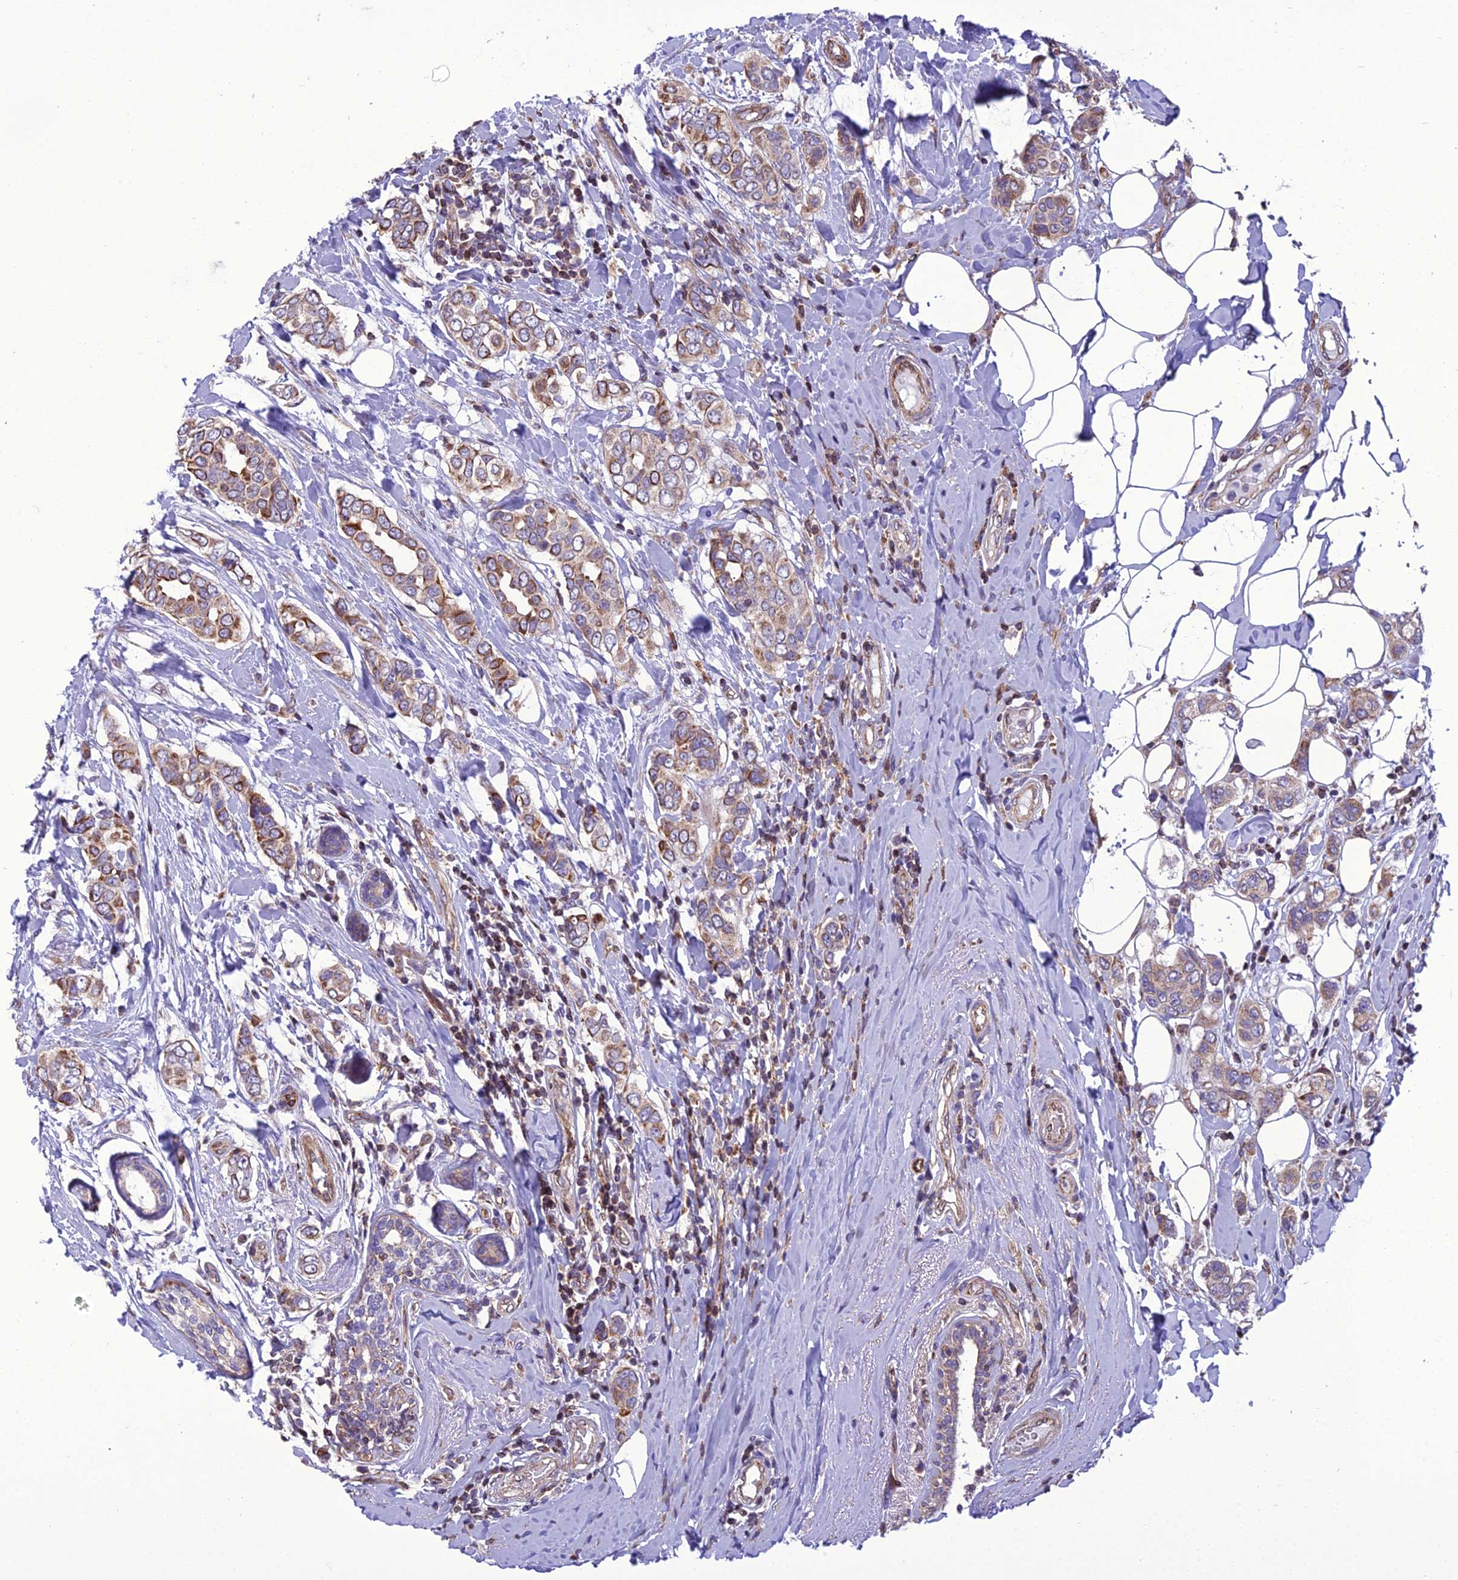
{"staining": {"intensity": "moderate", "quantity": "25%-75%", "location": "cytoplasmic/membranous"}, "tissue": "breast cancer", "cell_type": "Tumor cells", "image_type": "cancer", "snomed": [{"axis": "morphology", "description": "Lobular carcinoma"}, {"axis": "topography", "description": "Breast"}], "caption": "Lobular carcinoma (breast) tissue exhibits moderate cytoplasmic/membranous staining in about 25%-75% of tumor cells", "gene": "GIMAP1", "patient": {"sex": "female", "age": 51}}